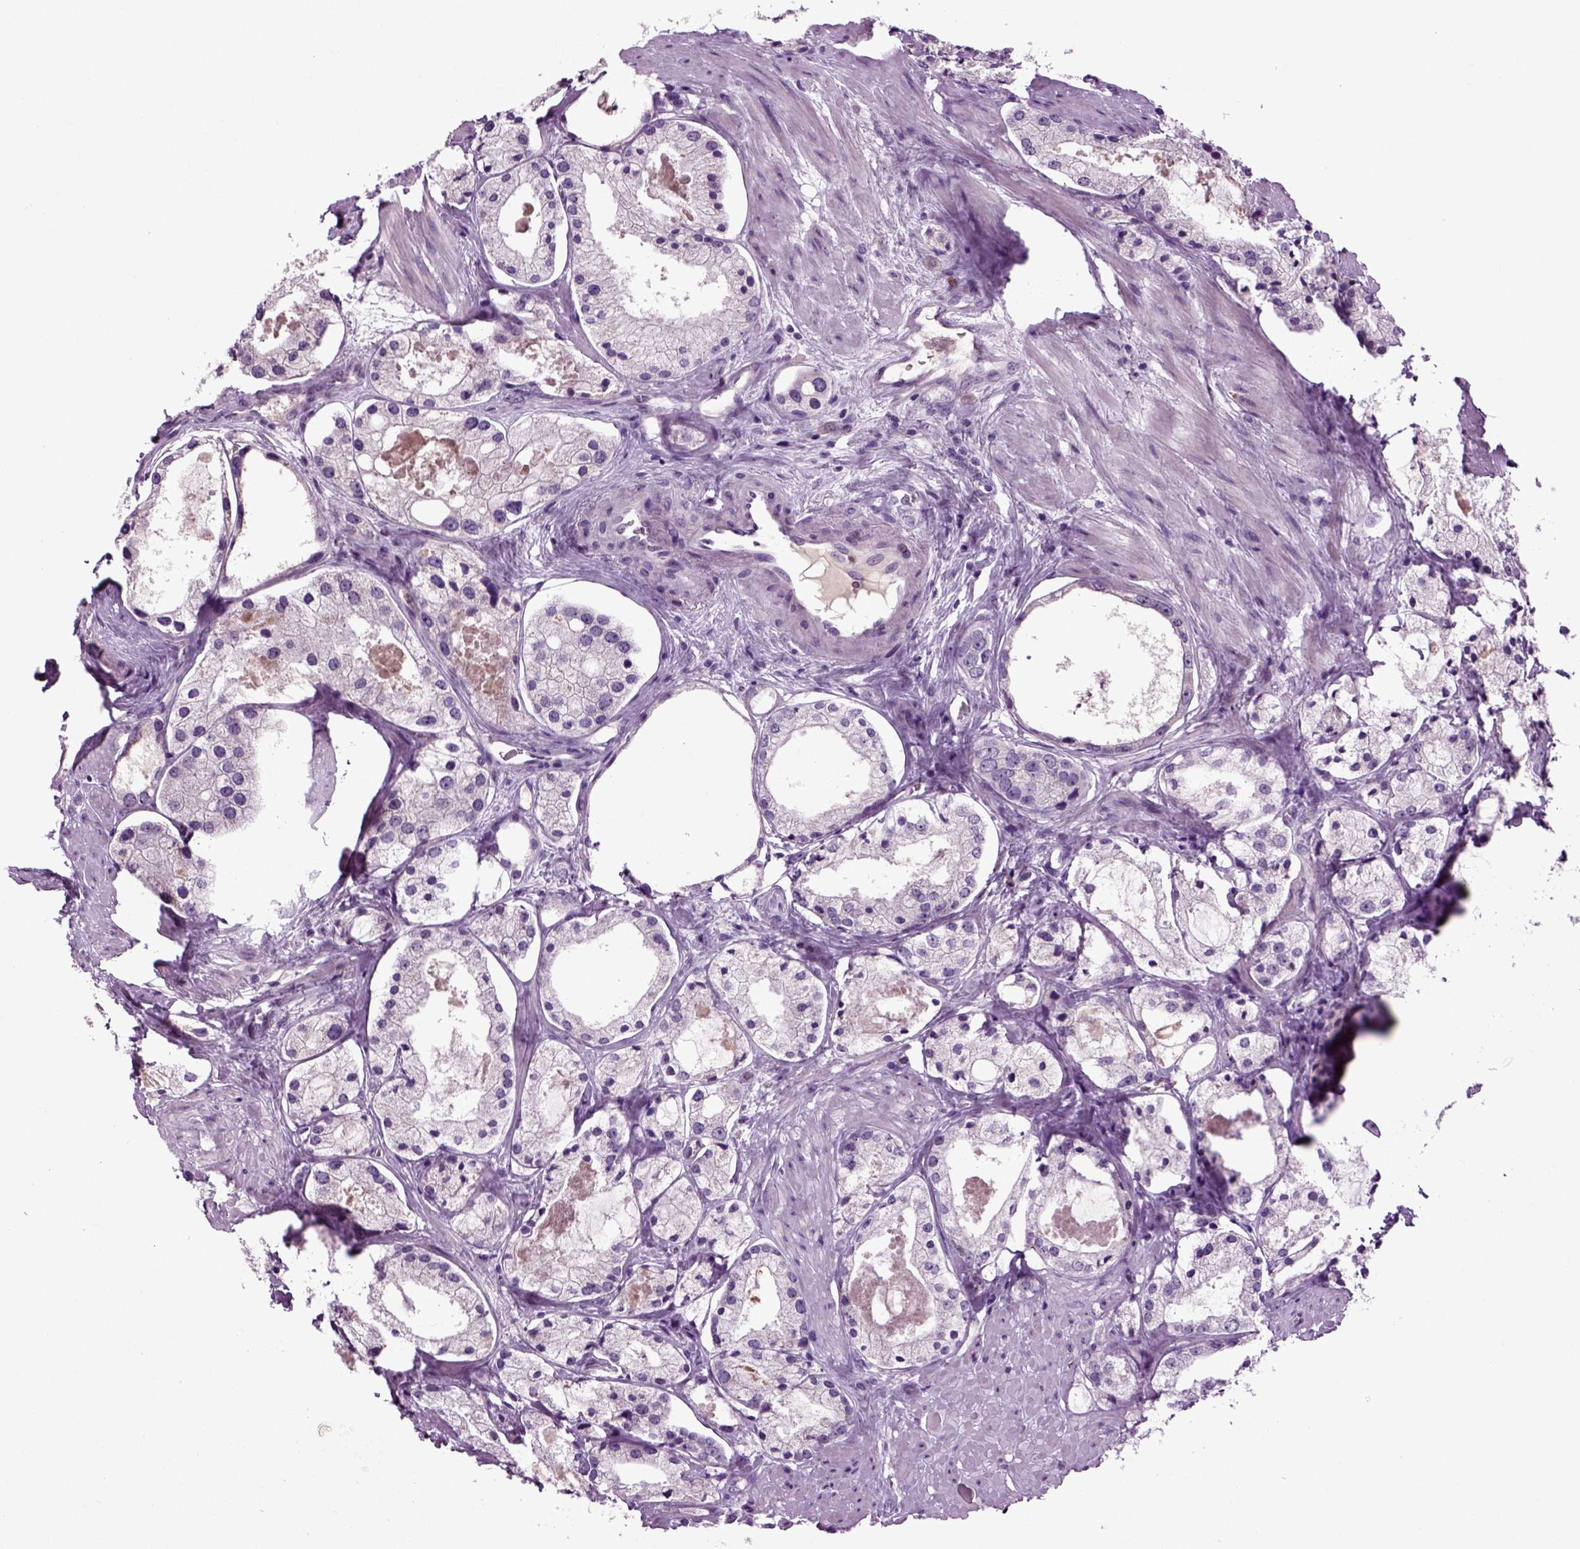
{"staining": {"intensity": "negative", "quantity": "none", "location": "none"}, "tissue": "prostate cancer", "cell_type": "Tumor cells", "image_type": "cancer", "snomed": [{"axis": "morphology", "description": "Adenocarcinoma, NOS"}, {"axis": "morphology", "description": "Adenocarcinoma, High grade"}, {"axis": "topography", "description": "Prostate"}], "caption": "This is an immunohistochemistry image of human adenocarcinoma (high-grade) (prostate). There is no staining in tumor cells.", "gene": "FGF11", "patient": {"sex": "male", "age": 64}}